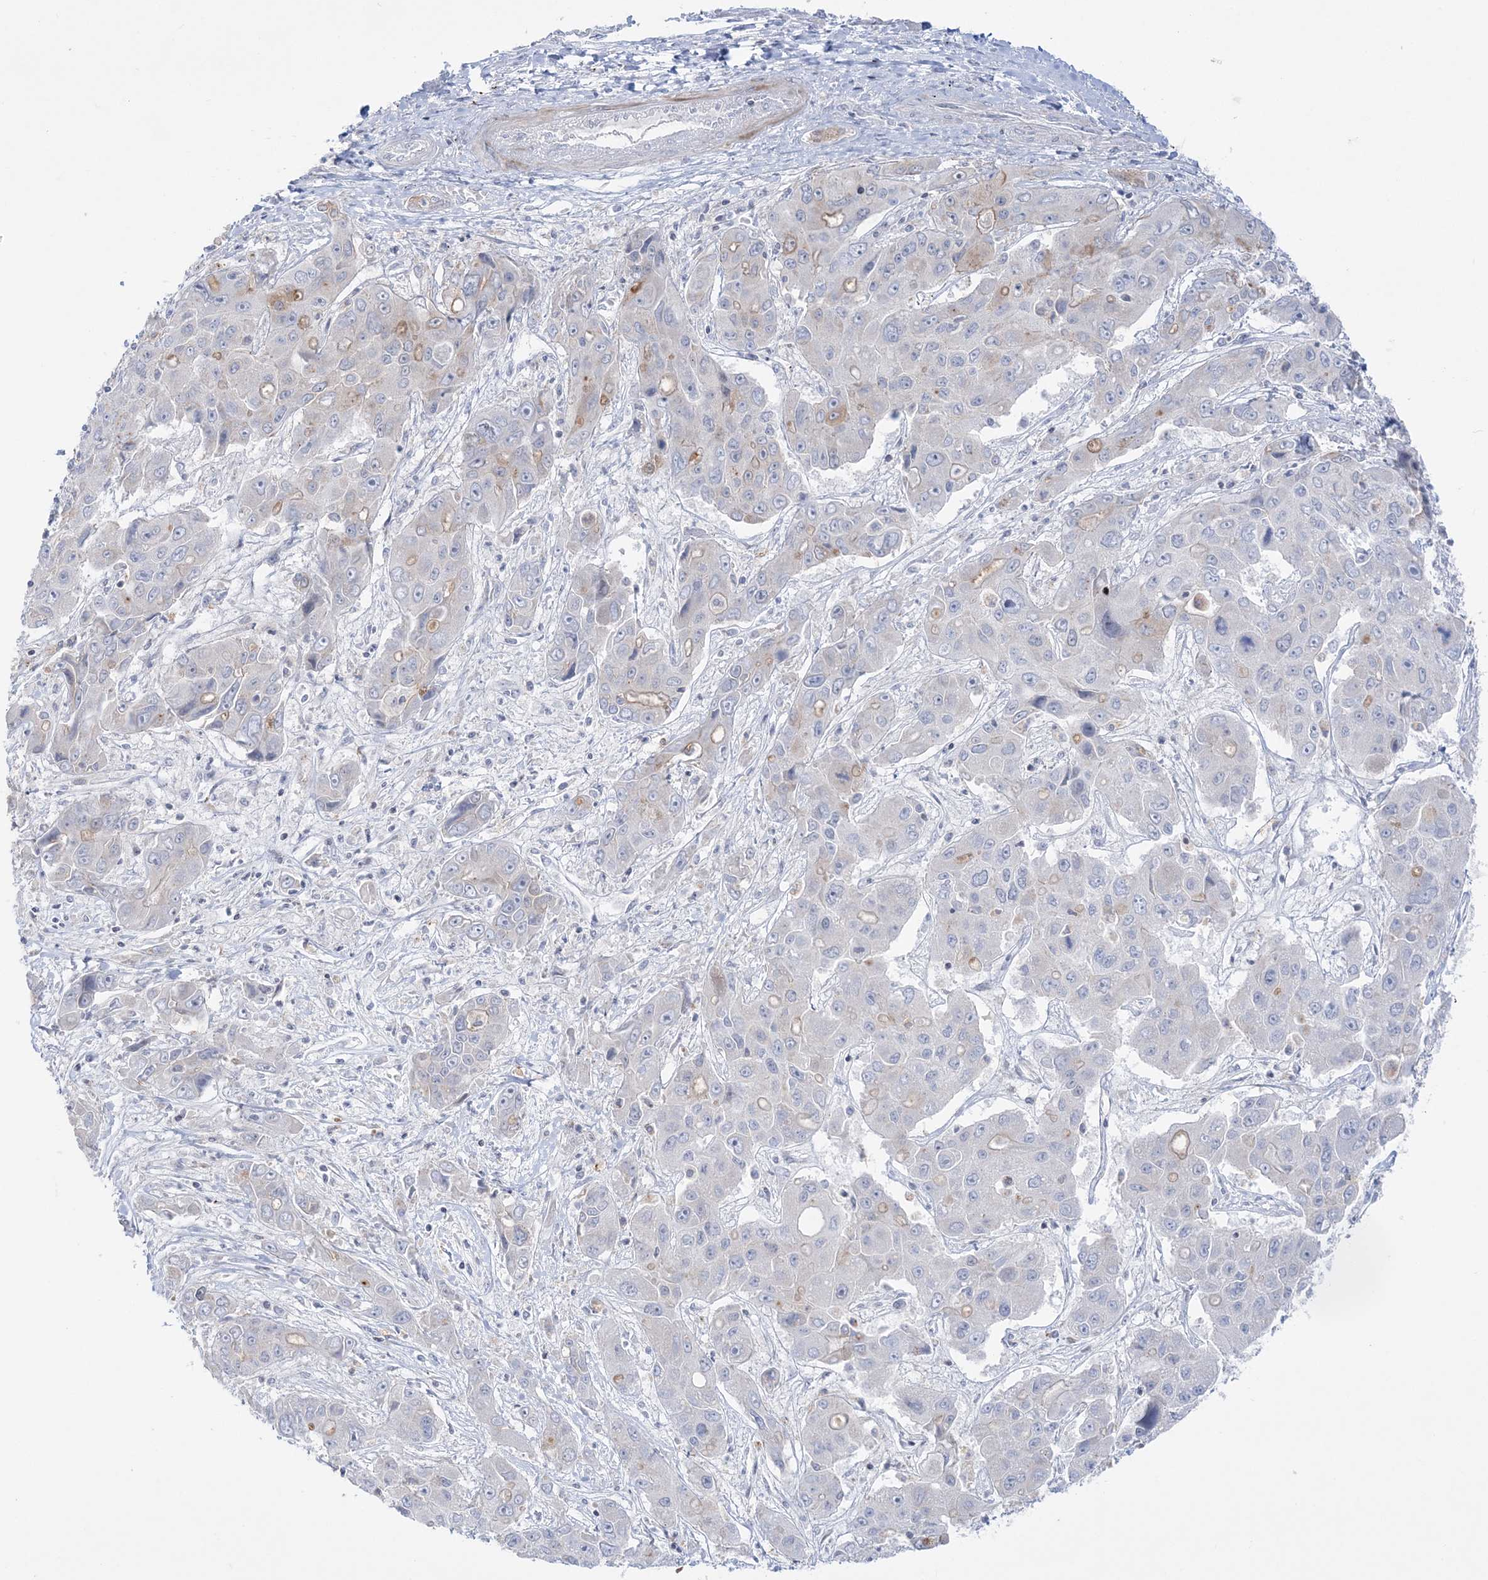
{"staining": {"intensity": "negative", "quantity": "none", "location": "none"}, "tissue": "liver cancer", "cell_type": "Tumor cells", "image_type": "cancer", "snomed": [{"axis": "morphology", "description": "Cholangiocarcinoma"}, {"axis": "topography", "description": "Liver"}], "caption": "Immunohistochemistry (IHC) micrograph of neoplastic tissue: human liver cancer stained with DAB (3,3'-diaminobenzidine) exhibits no significant protein positivity in tumor cells. (Brightfield microscopy of DAB (3,3'-diaminobenzidine) IHC at high magnification).", "gene": "SH3BP4", "patient": {"sex": "male", "age": 67}}